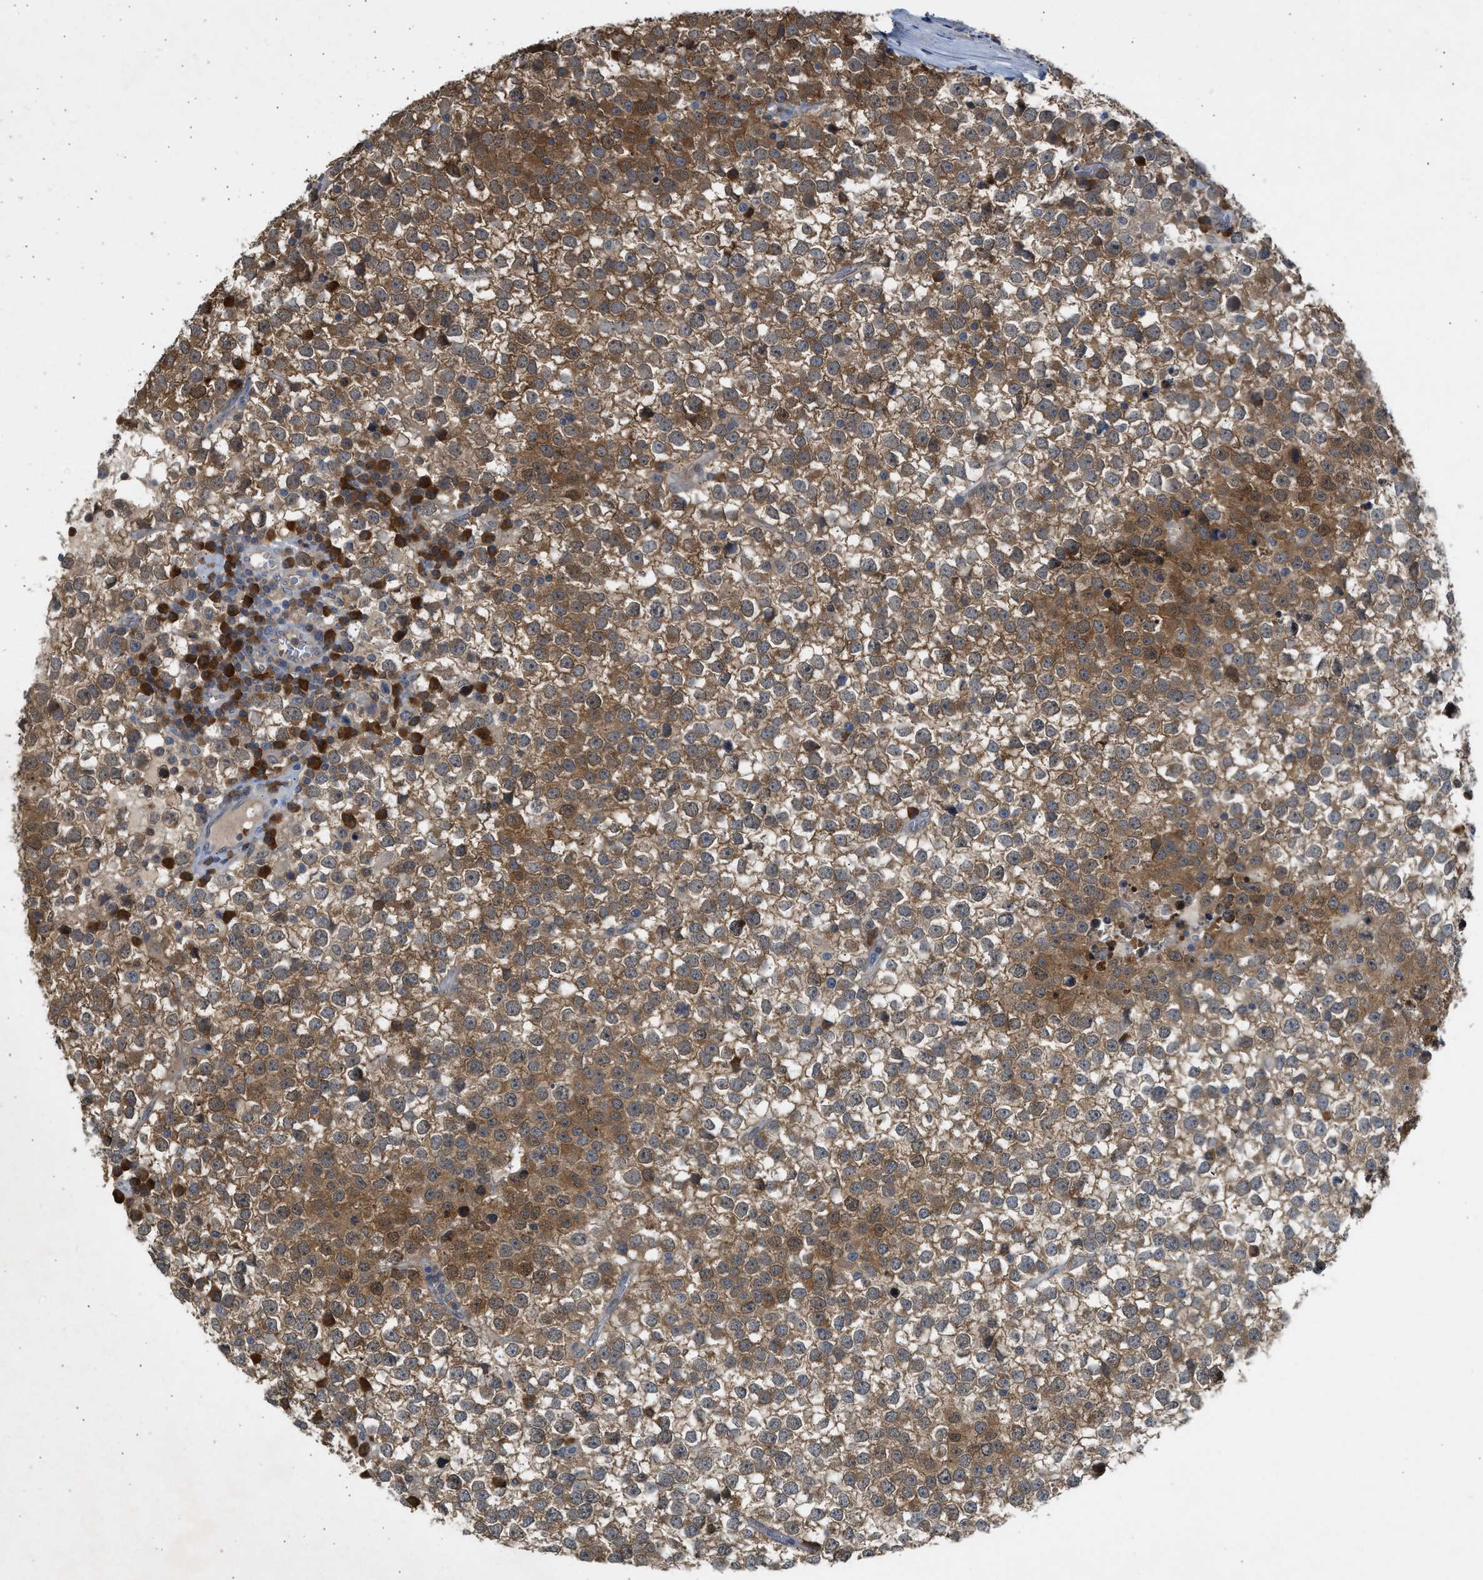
{"staining": {"intensity": "moderate", "quantity": ">75%", "location": "cytoplasmic/membranous"}, "tissue": "testis cancer", "cell_type": "Tumor cells", "image_type": "cancer", "snomed": [{"axis": "morphology", "description": "Seminoma, NOS"}, {"axis": "topography", "description": "Testis"}], "caption": "This photomicrograph exhibits immunohistochemistry staining of seminoma (testis), with medium moderate cytoplasmic/membranous expression in approximately >75% of tumor cells.", "gene": "MAPK7", "patient": {"sex": "male", "age": 65}}